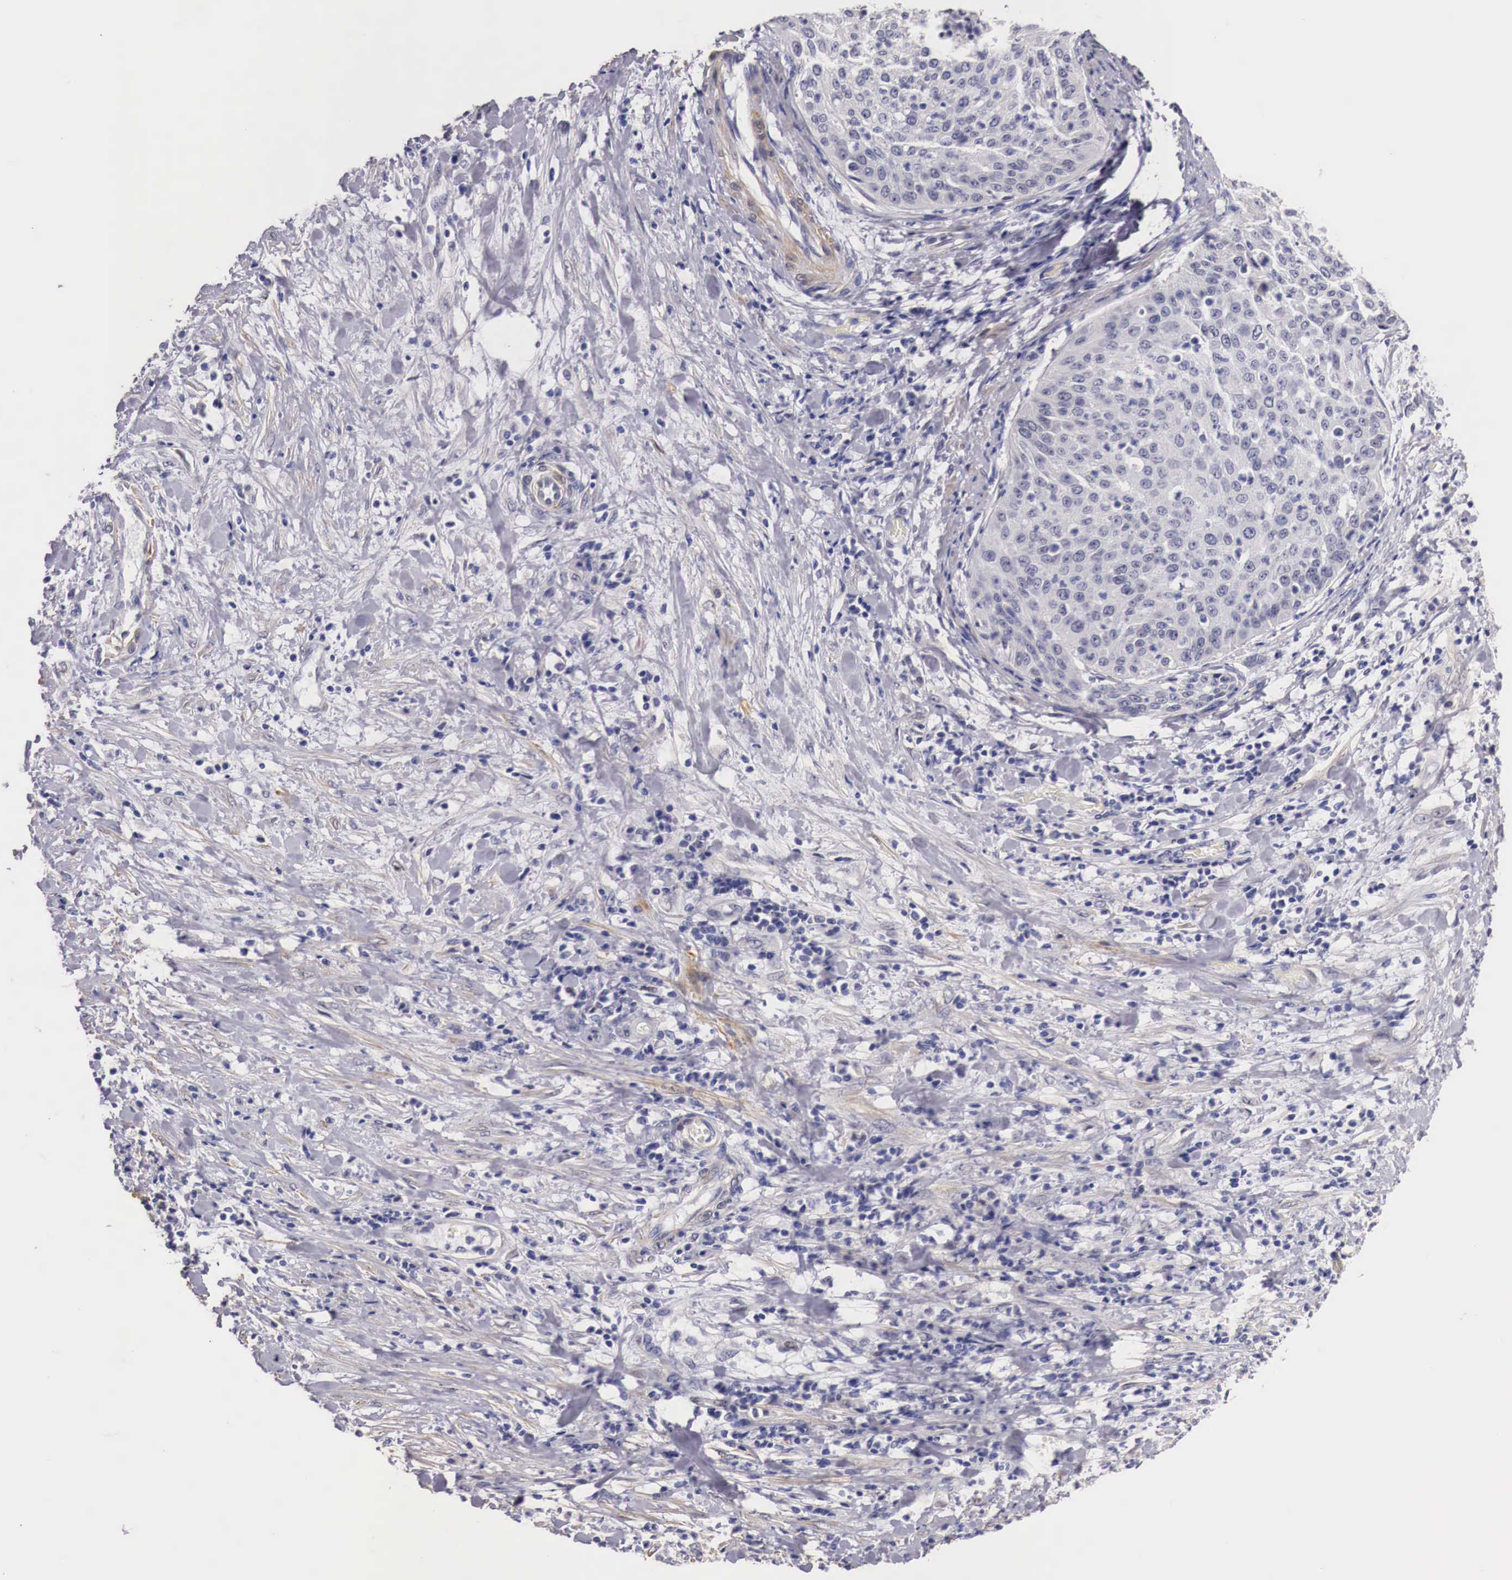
{"staining": {"intensity": "negative", "quantity": "none", "location": "none"}, "tissue": "cervical cancer", "cell_type": "Tumor cells", "image_type": "cancer", "snomed": [{"axis": "morphology", "description": "Squamous cell carcinoma, NOS"}, {"axis": "topography", "description": "Cervix"}], "caption": "A micrograph of human squamous cell carcinoma (cervical) is negative for staining in tumor cells.", "gene": "ENOX2", "patient": {"sex": "female", "age": 41}}